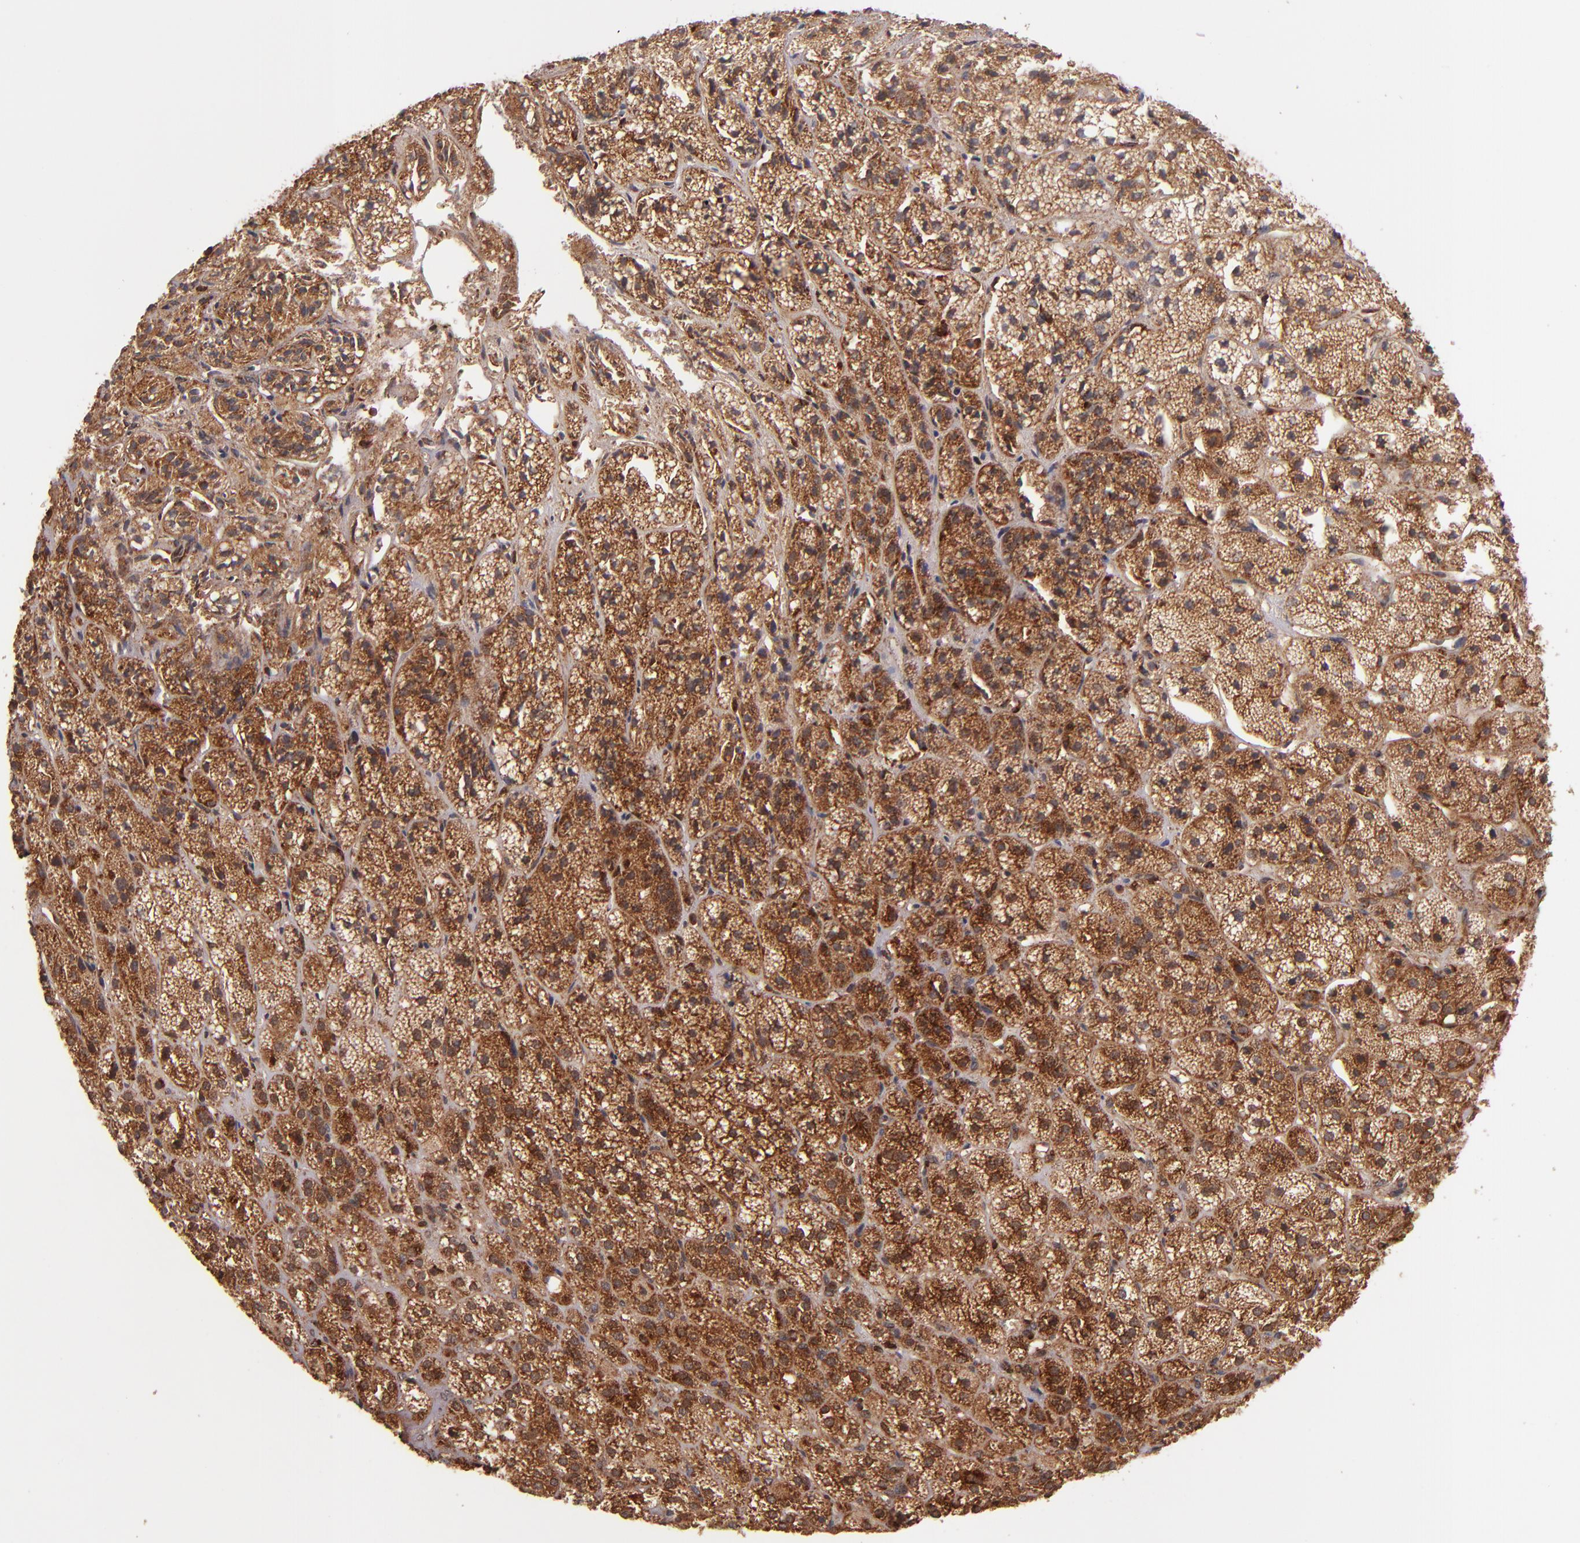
{"staining": {"intensity": "strong", "quantity": ">75%", "location": "cytoplasmic/membranous"}, "tissue": "adrenal gland", "cell_type": "Glandular cells", "image_type": "normal", "snomed": [{"axis": "morphology", "description": "Normal tissue, NOS"}, {"axis": "topography", "description": "Adrenal gland"}], "caption": "Protein expression analysis of normal adrenal gland exhibits strong cytoplasmic/membranous positivity in approximately >75% of glandular cells.", "gene": "STX8", "patient": {"sex": "female", "age": 71}}